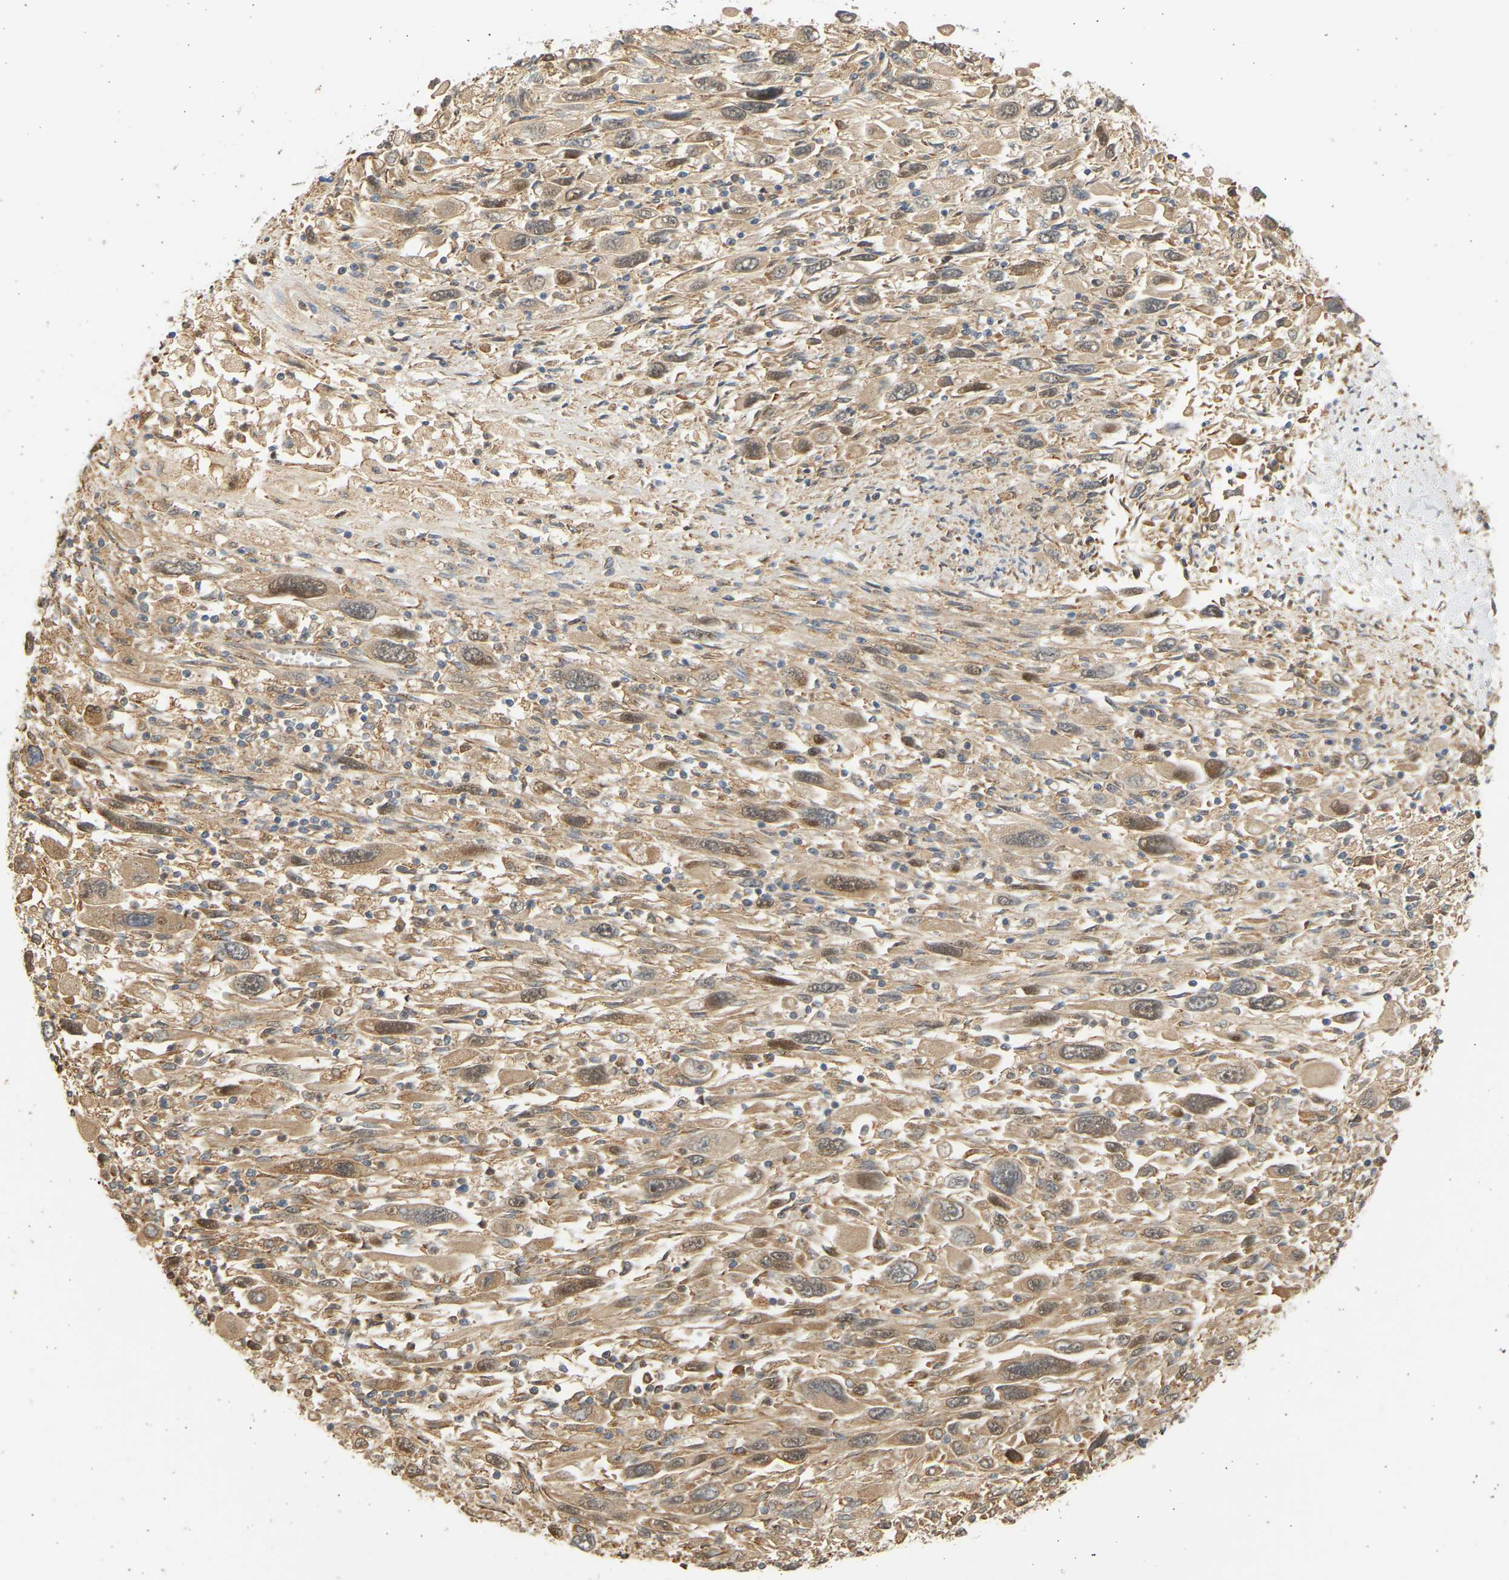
{"staining": {"intensity": "moderate", "quantity": ">75%", "location": "cytoplasmic/membranous,nuclear"}, "tissue": "melanoma", "cell_type": "Tumor cells", "image_type": "cancer", "snomed": [{"axis": "morphology", "description": "Malignant melanoma, Metastatic site"}, {"axis": "topography", "description": "Skin"}], "caption": "Immunohistochemical staining of human melanoma shows medium levels of moderate cytoplasmic/membranous and nuclear expression in approximately >75% of tumor cells.", "gene": "B4GALT6", "patient": {"sex": "female", "age": 56}}